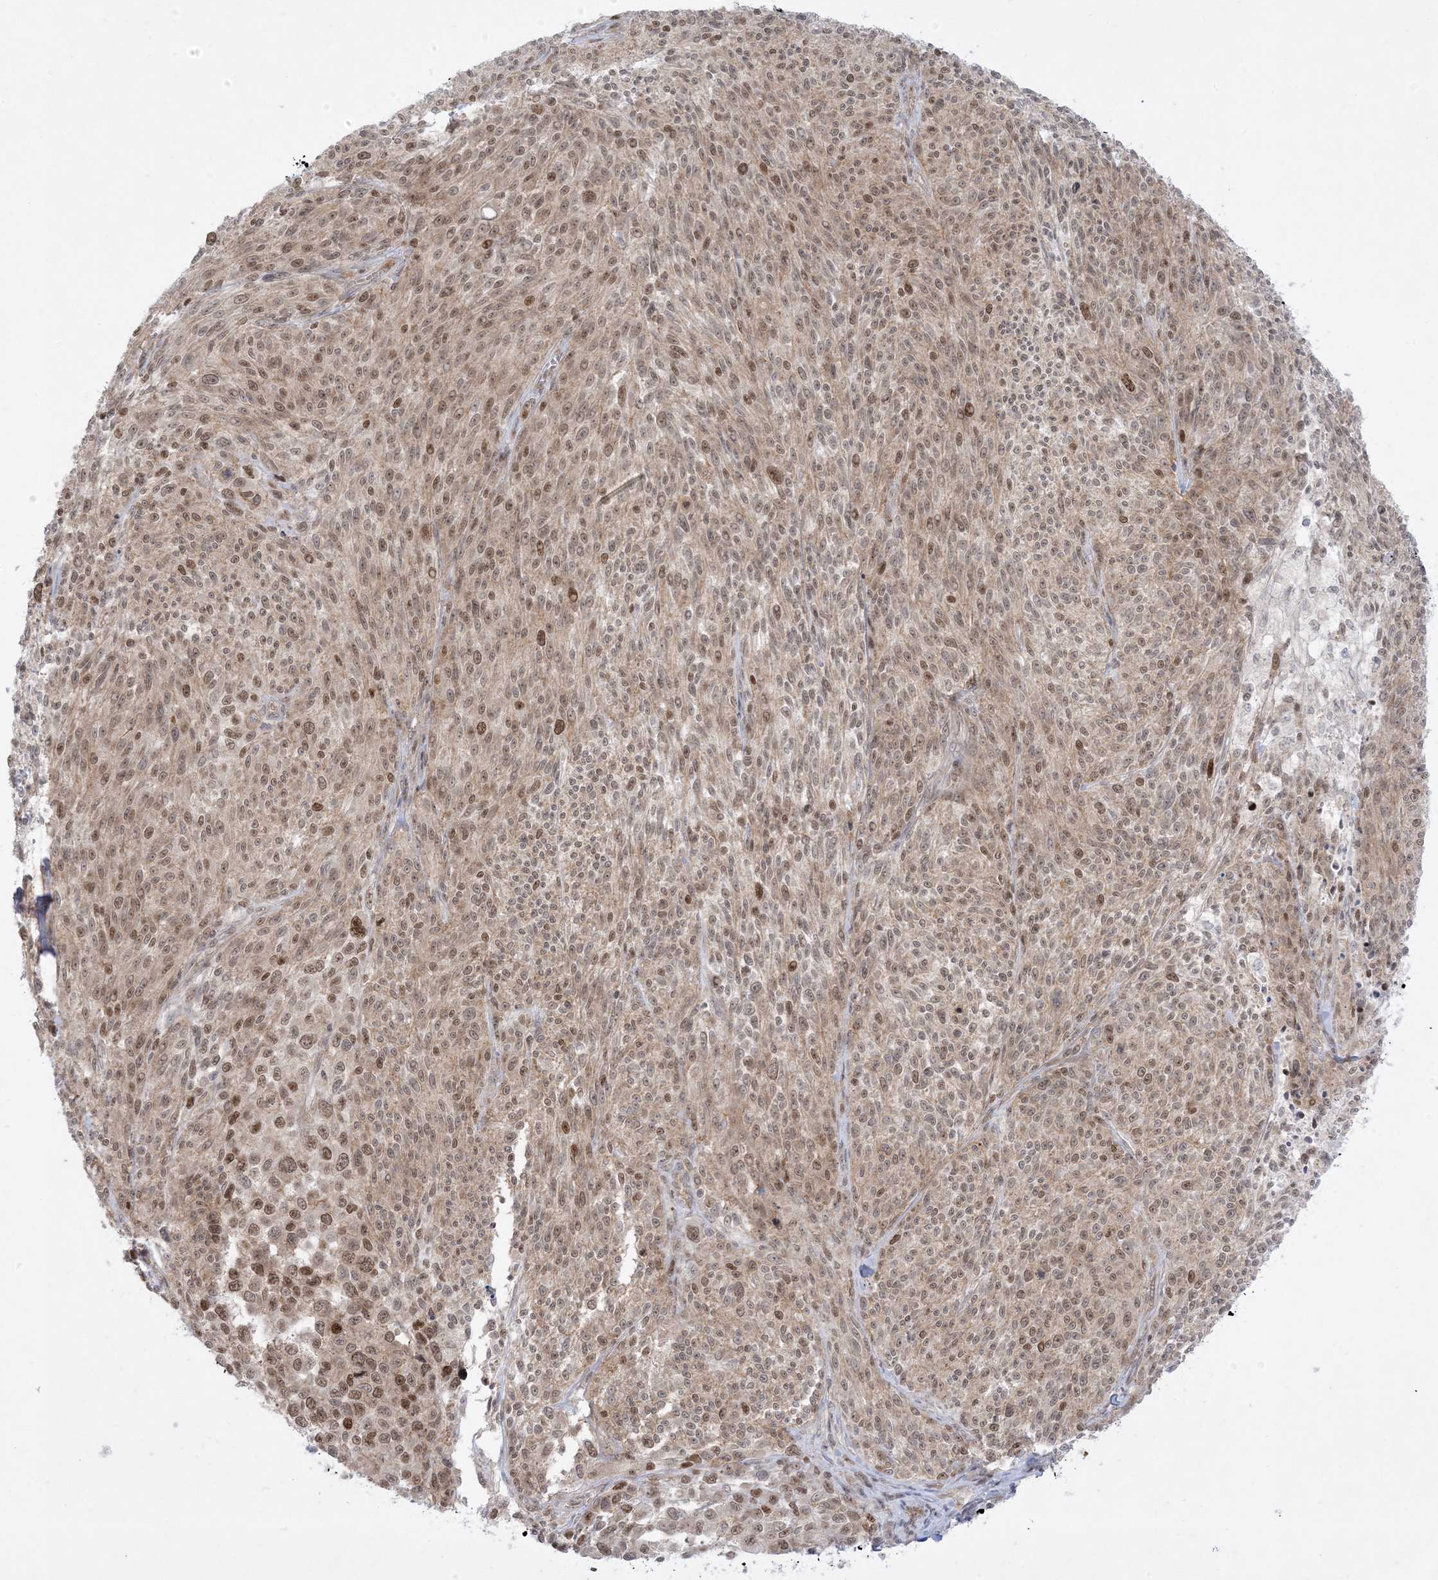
{"staining": {"intensity": "moderate", "quantity": ">75%", "location": "nuclear"}, "tissue": "melanoma", "cell_type": "Tumor cells", "image_type": "cancer", "snomed": [{"axis": "morphology", "description": "Malignant melanoma, NOS"}, {"axis": "topography", "description": "Skin of trunk"}], "caption": "A micrograph of human melanoma stained for a protein displays moderate nuclear brown staining in tumor cells. (DAB (3,3'-diaminobenzidine) IHC with brightfield microscopy, high magnification).", "gene": "PTK6", "patient": {"sex": "male", "age": 71}}